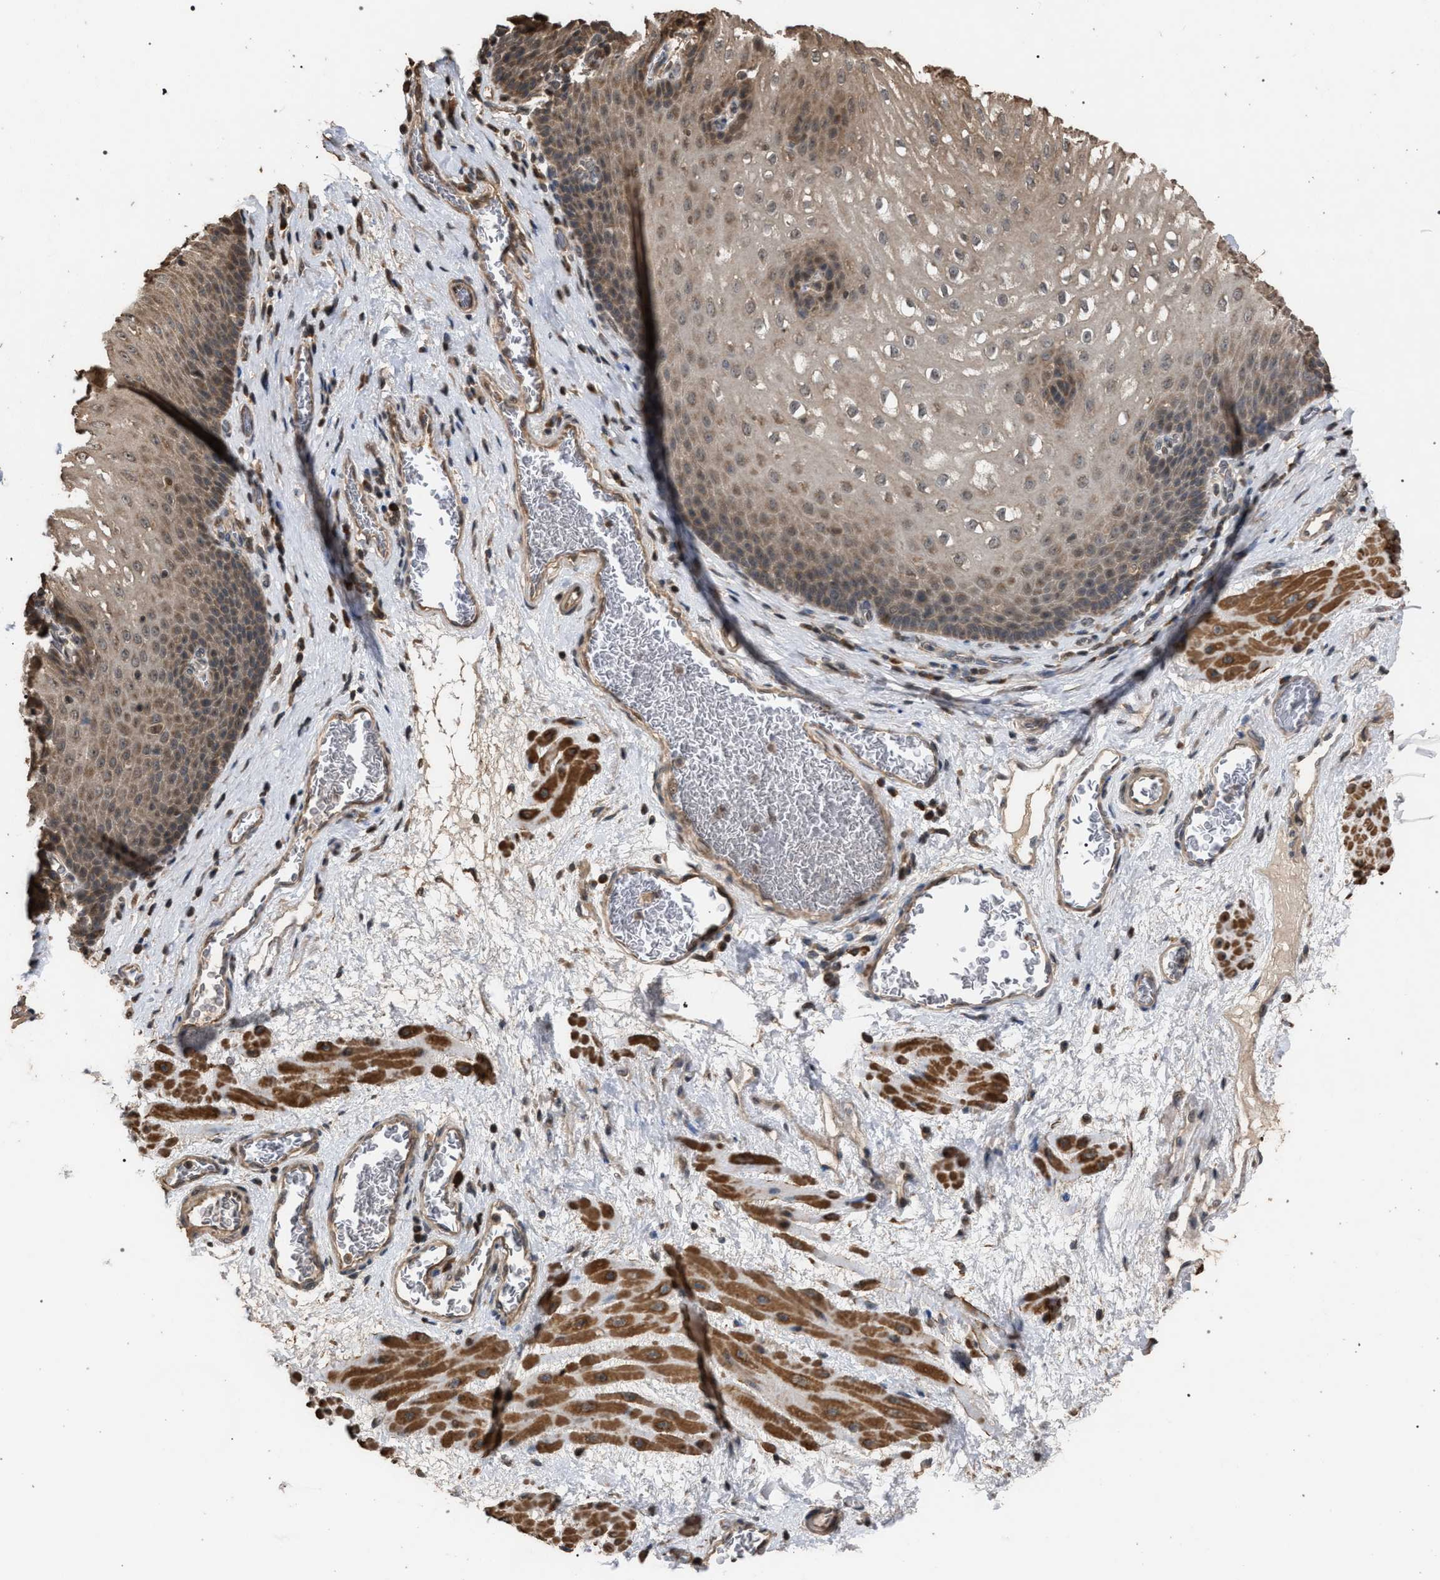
{"staining": {"intensity": "weak", "quantity": ">75%", "location": "cytoplasmic/membranous"}, "tissue": "esophagus", "cell_type": "Squamous epithelial cells", "image_type": "normal", "snomed": [{"axis": "morphology", "description": "Normal tissue, NOS"}, {"axis": "topography", "description": "Esophagus"}], "caption": "Immunohistochemistry histopathology image of benign esophagus: human esophagus stained using immunohistochemistry demonstrates low levels of weak protein expression localized specifically in the cytoplasmic/membranous of squamous epithelial cells, appearing as a cytoplasmic/membranous brown color.", "gene": "NAA35", "patient": {"sex": "male", "age": 48}}